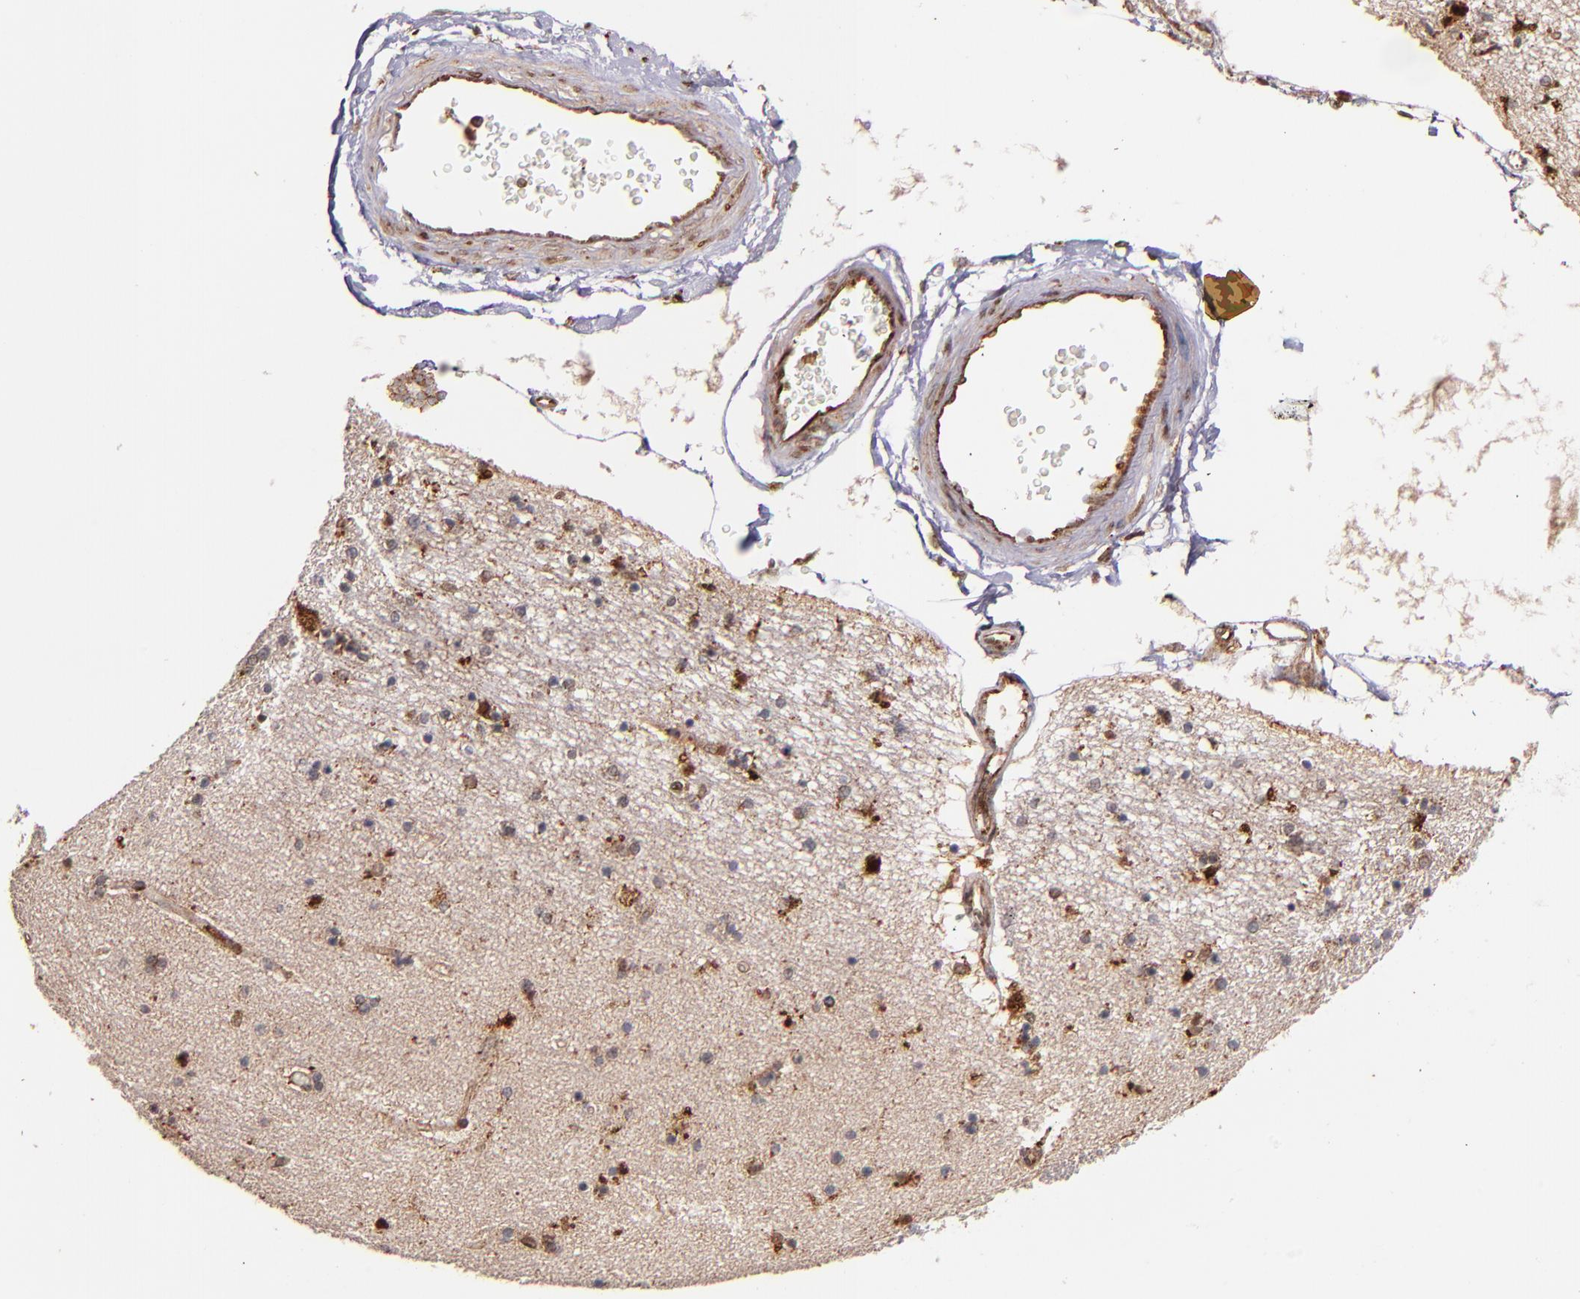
{"staining": {"intensity": "moderate", "quantity": "25%-75%", "location": "cytoplasmic/membranous"}, "tissue": "hippocampus", "cell_type": "Glial cells", "image_type": "normal", "snomed": [{"axis": "morphology", "description": "Normal tissue, NOS"}, {"axis": "topography", "description": "Hippocampus"}], "caption": "The immunohistochemical stain shows moderate cytoplasmic/membranous staining in glial cells of benign hippocampus.", "gene": "STX8", "patient": {"sex": "female", "age": 54}}